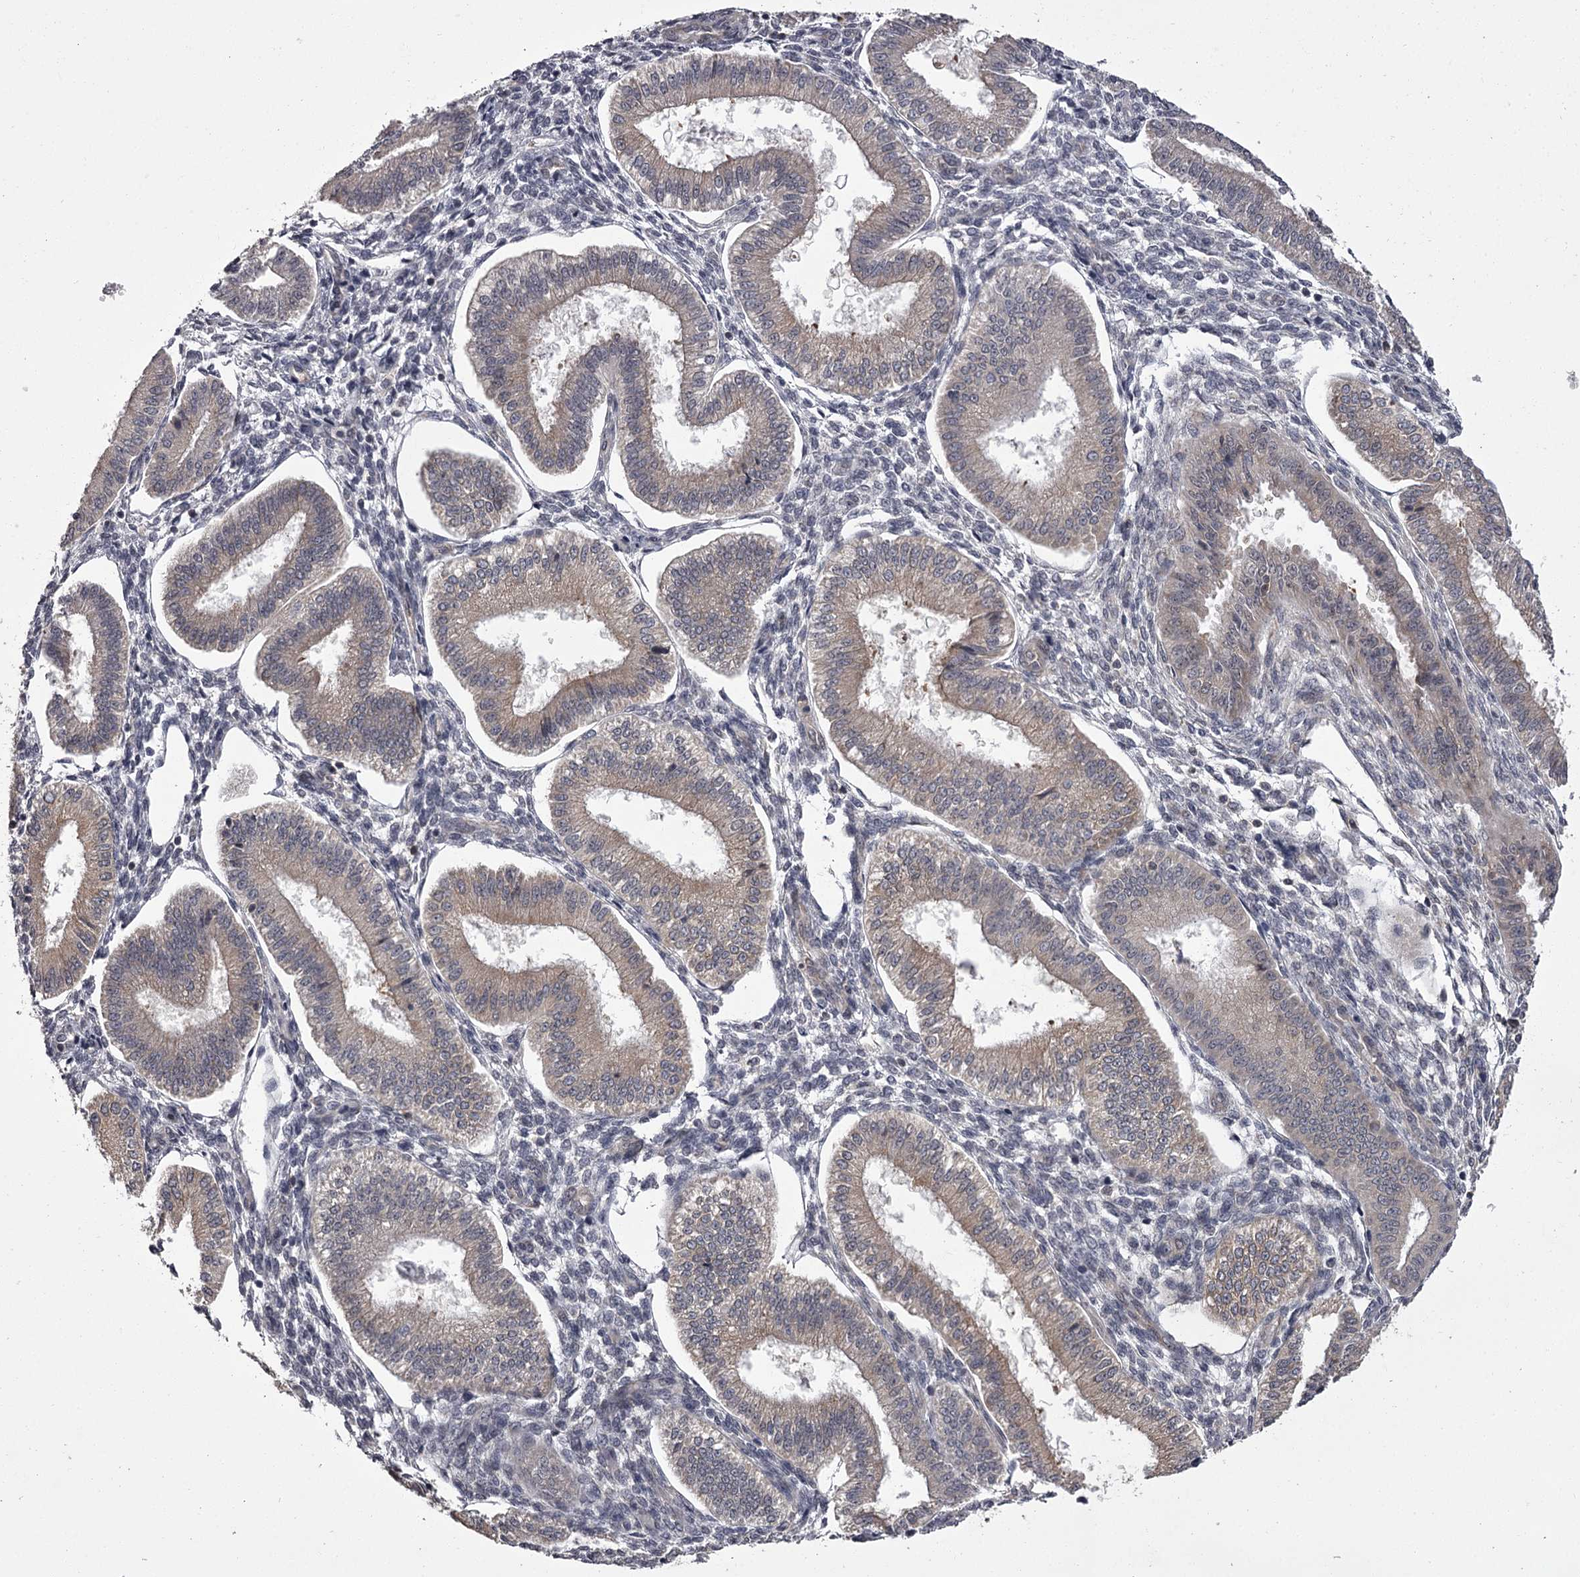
{"staining": {"intensity": "negative", "quantity": "none", "location": "none"}, "tissue": "endometrium", "cell_type": "Cells in endometrial stroma", "image_type": "normal", "snomed": [{"axis": "morphology", "description": "Normal tissue, NOS"}, {"axis": "topography", "description": "Endometrium"}], "caption": "High magnification brightfield microscopy of normal endometrium stained with DAB (3,3'-diaminobenzidine) (brown) and counterstained with hematoxylin (blue): cells in endometrial stroma show no significant expression.", "gene": "CCDC92", "patient": {"sex": "female", "age": 39}}